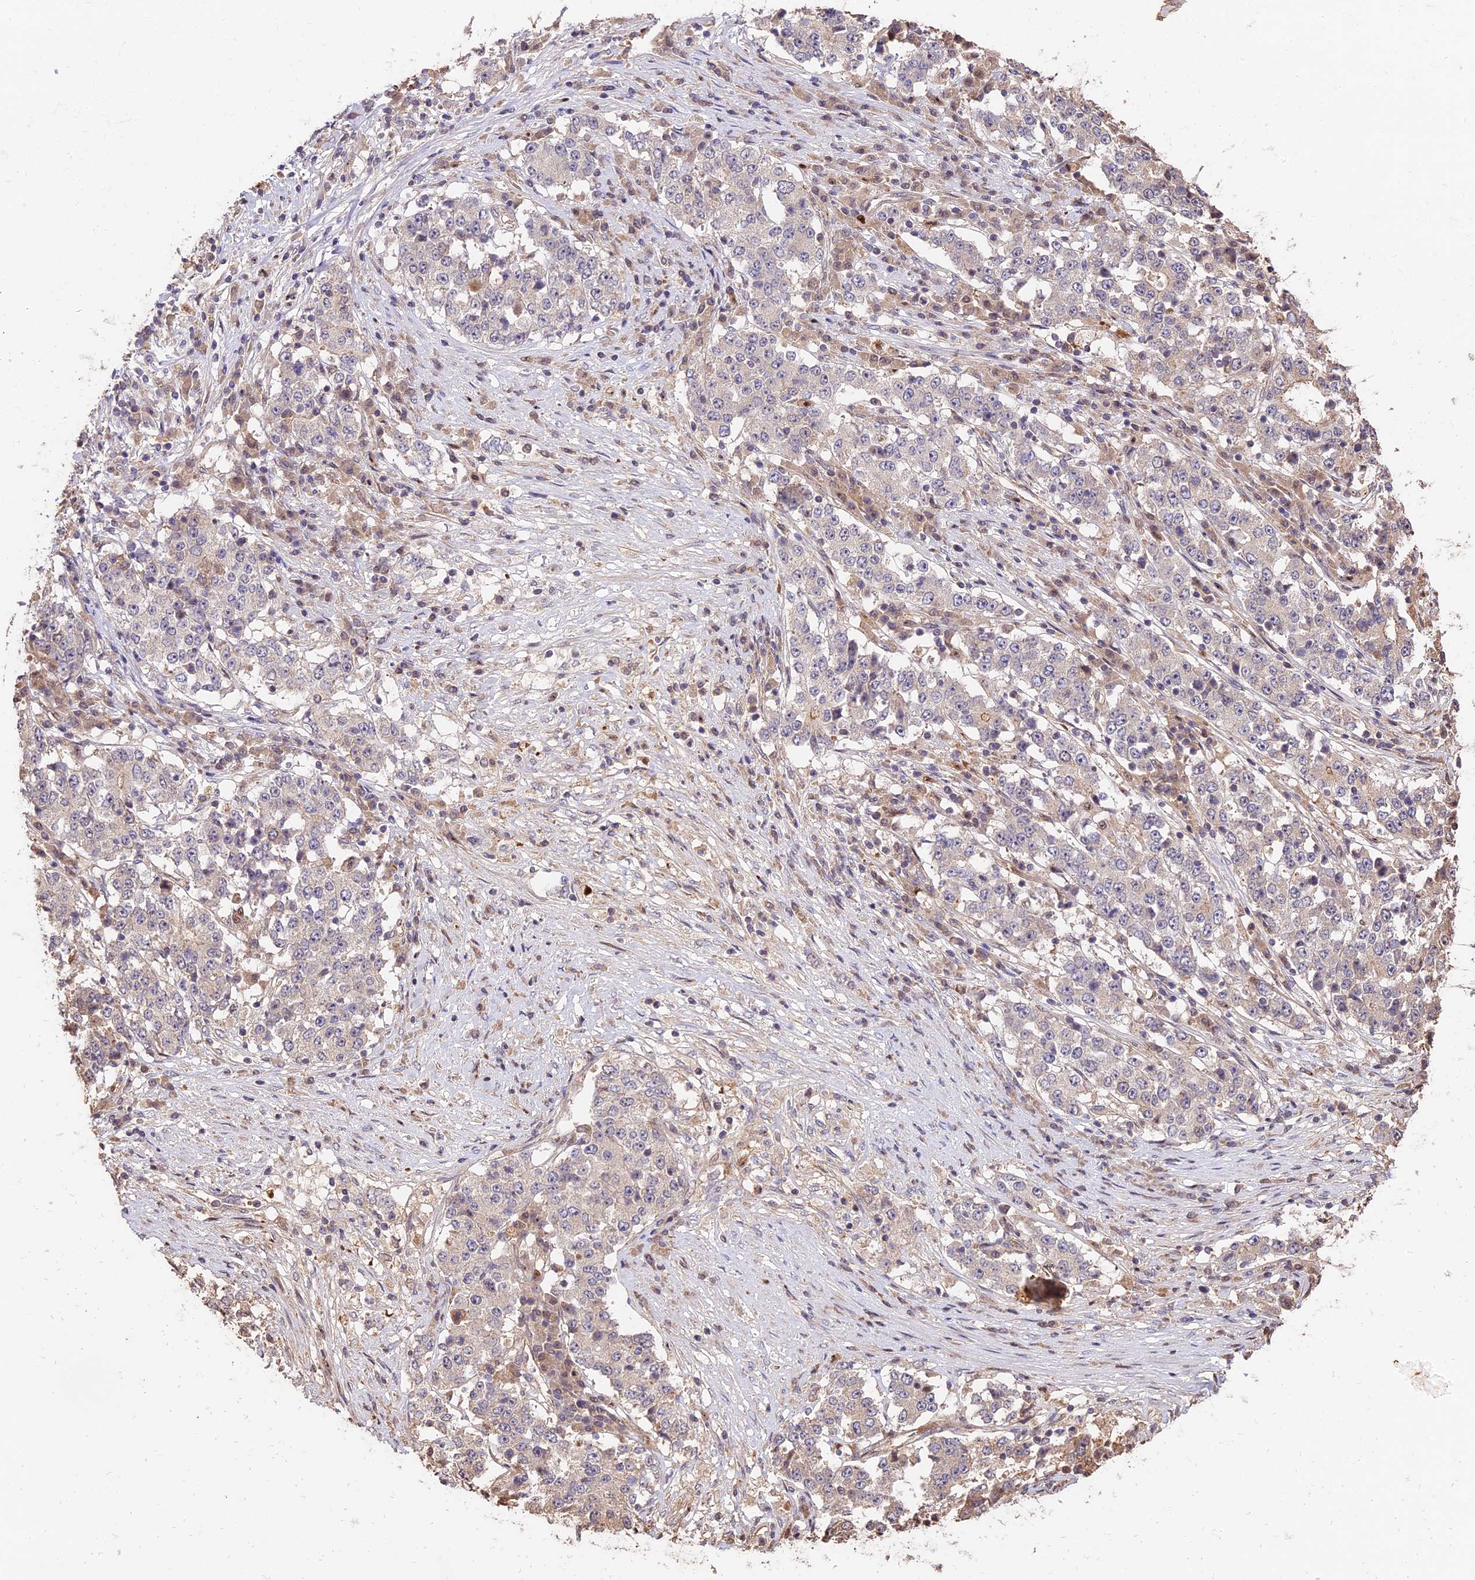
{"staining": {"intensity": "negative", "quantity": "none", "location": "none"}, "tissue": "stomach cancer", "cell_type": "Tumor cells", "image_type": "cancer", "snomed": [{"axis": "morphology", "description": "Adenocarcinoma, NOS"}, {"axis": "topography", "description": "Stomach"}], "caption": "Immunohistochemistry histopathology image of neoplastic tissue: stomach adenocarcinoma stained with DAB displays no significant protein staining in tumor cells.", "gene": "PPP1R37", "patient": {"sex": "male", "age": 59}}